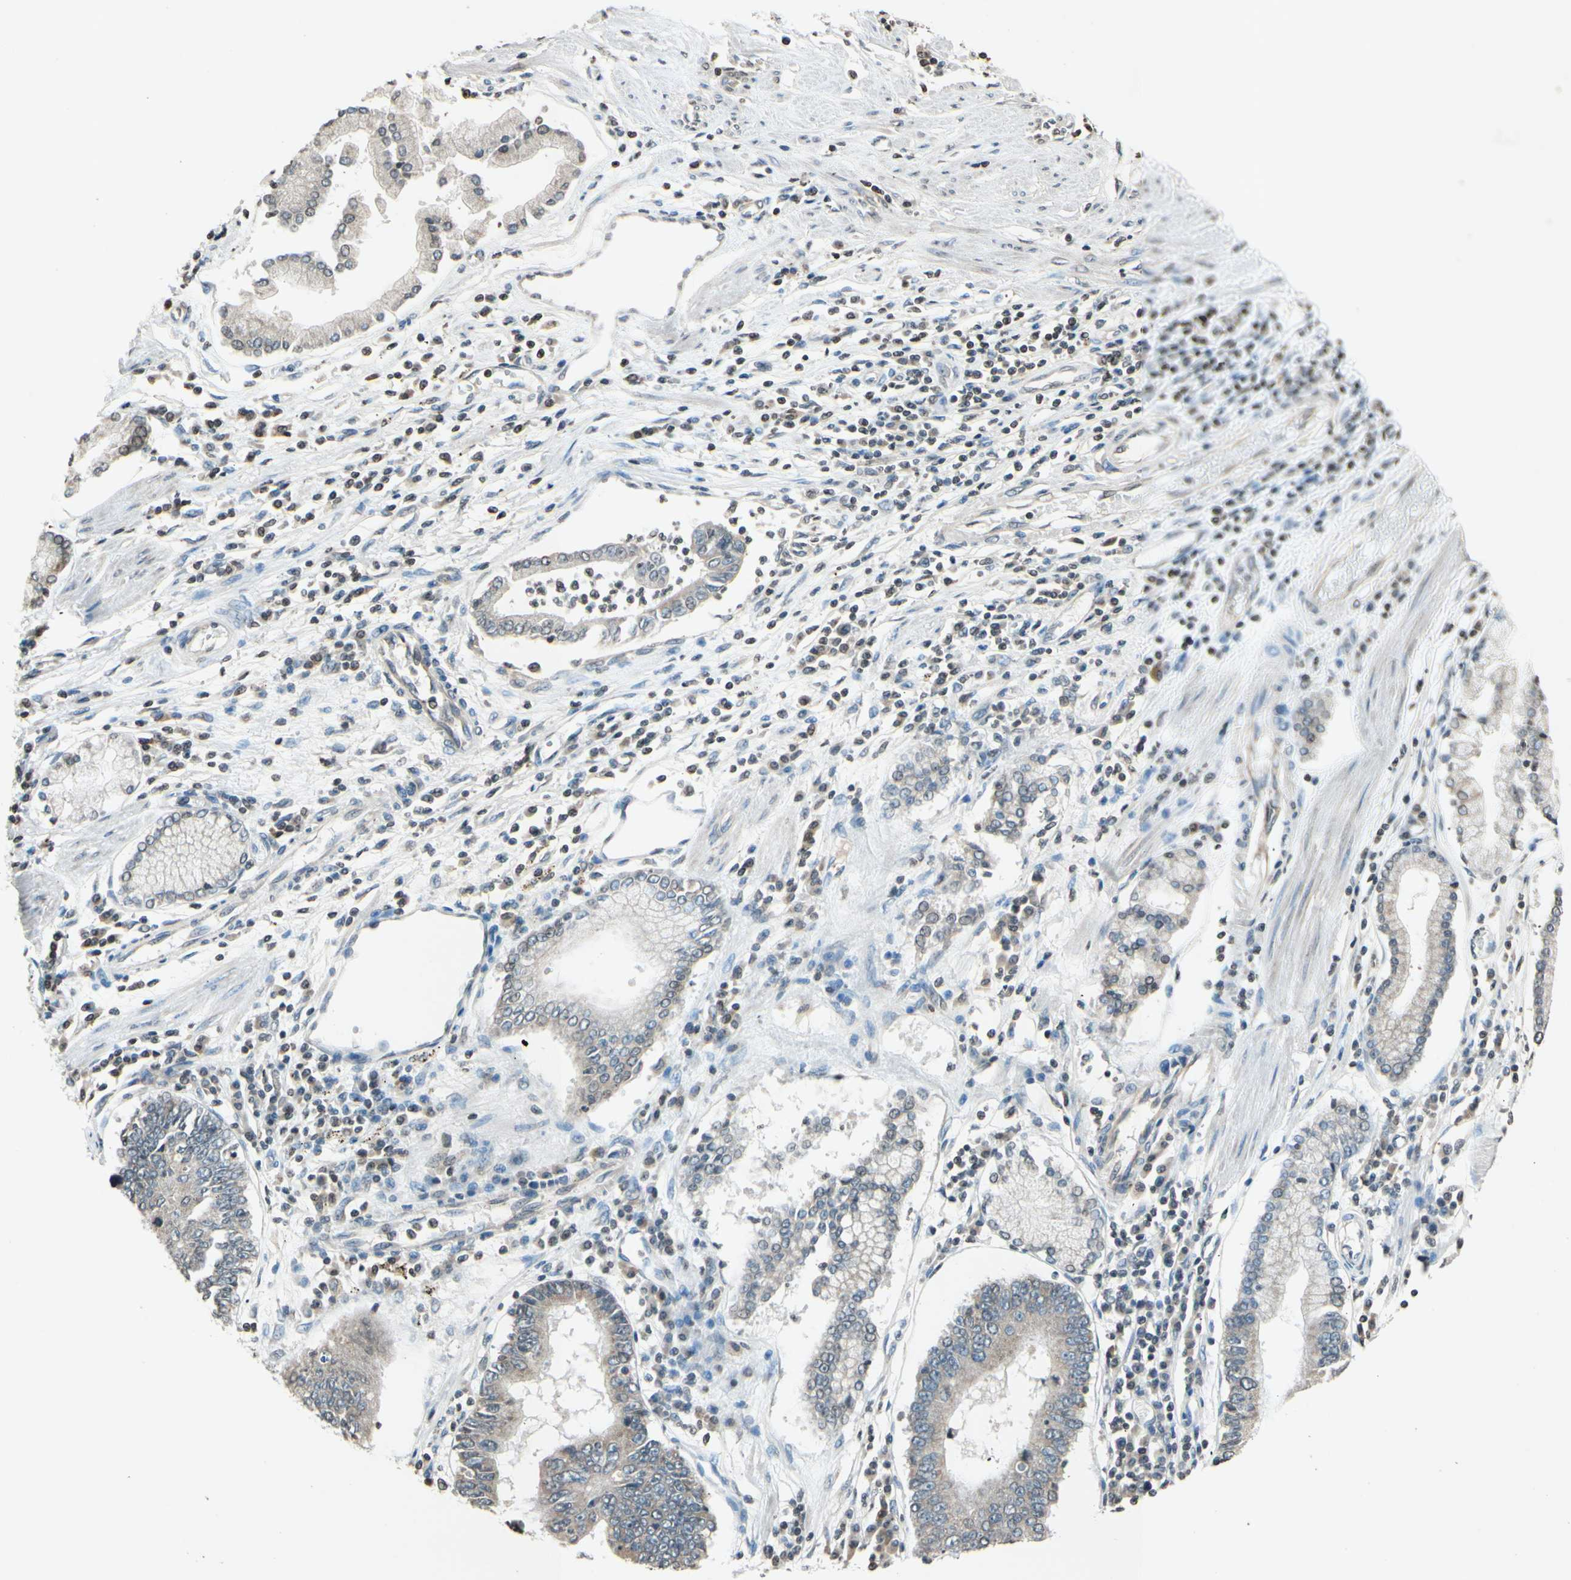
{"staining": {"intensity": "weak", "quantity": ">75%", "location": "cytoplasmic/membranous"}, "tissue": "stomach cancer", "cell_type": "Tumor cells", "image_type": "cancer", "snomed": [{"axis": "morphology", "description": "Adenocarcinoma, NOS"}, {"axis": "topography", "description": "Stomach"}], "caption": "The photomicrograph exhibits staining of stomach adenocarcinoma, revealing weak cytoplasmic/membranous protein positivity (brown color) within tumor cells.", "gene": "CLDN11", "patient": {"sex": "male", "age": 59}}